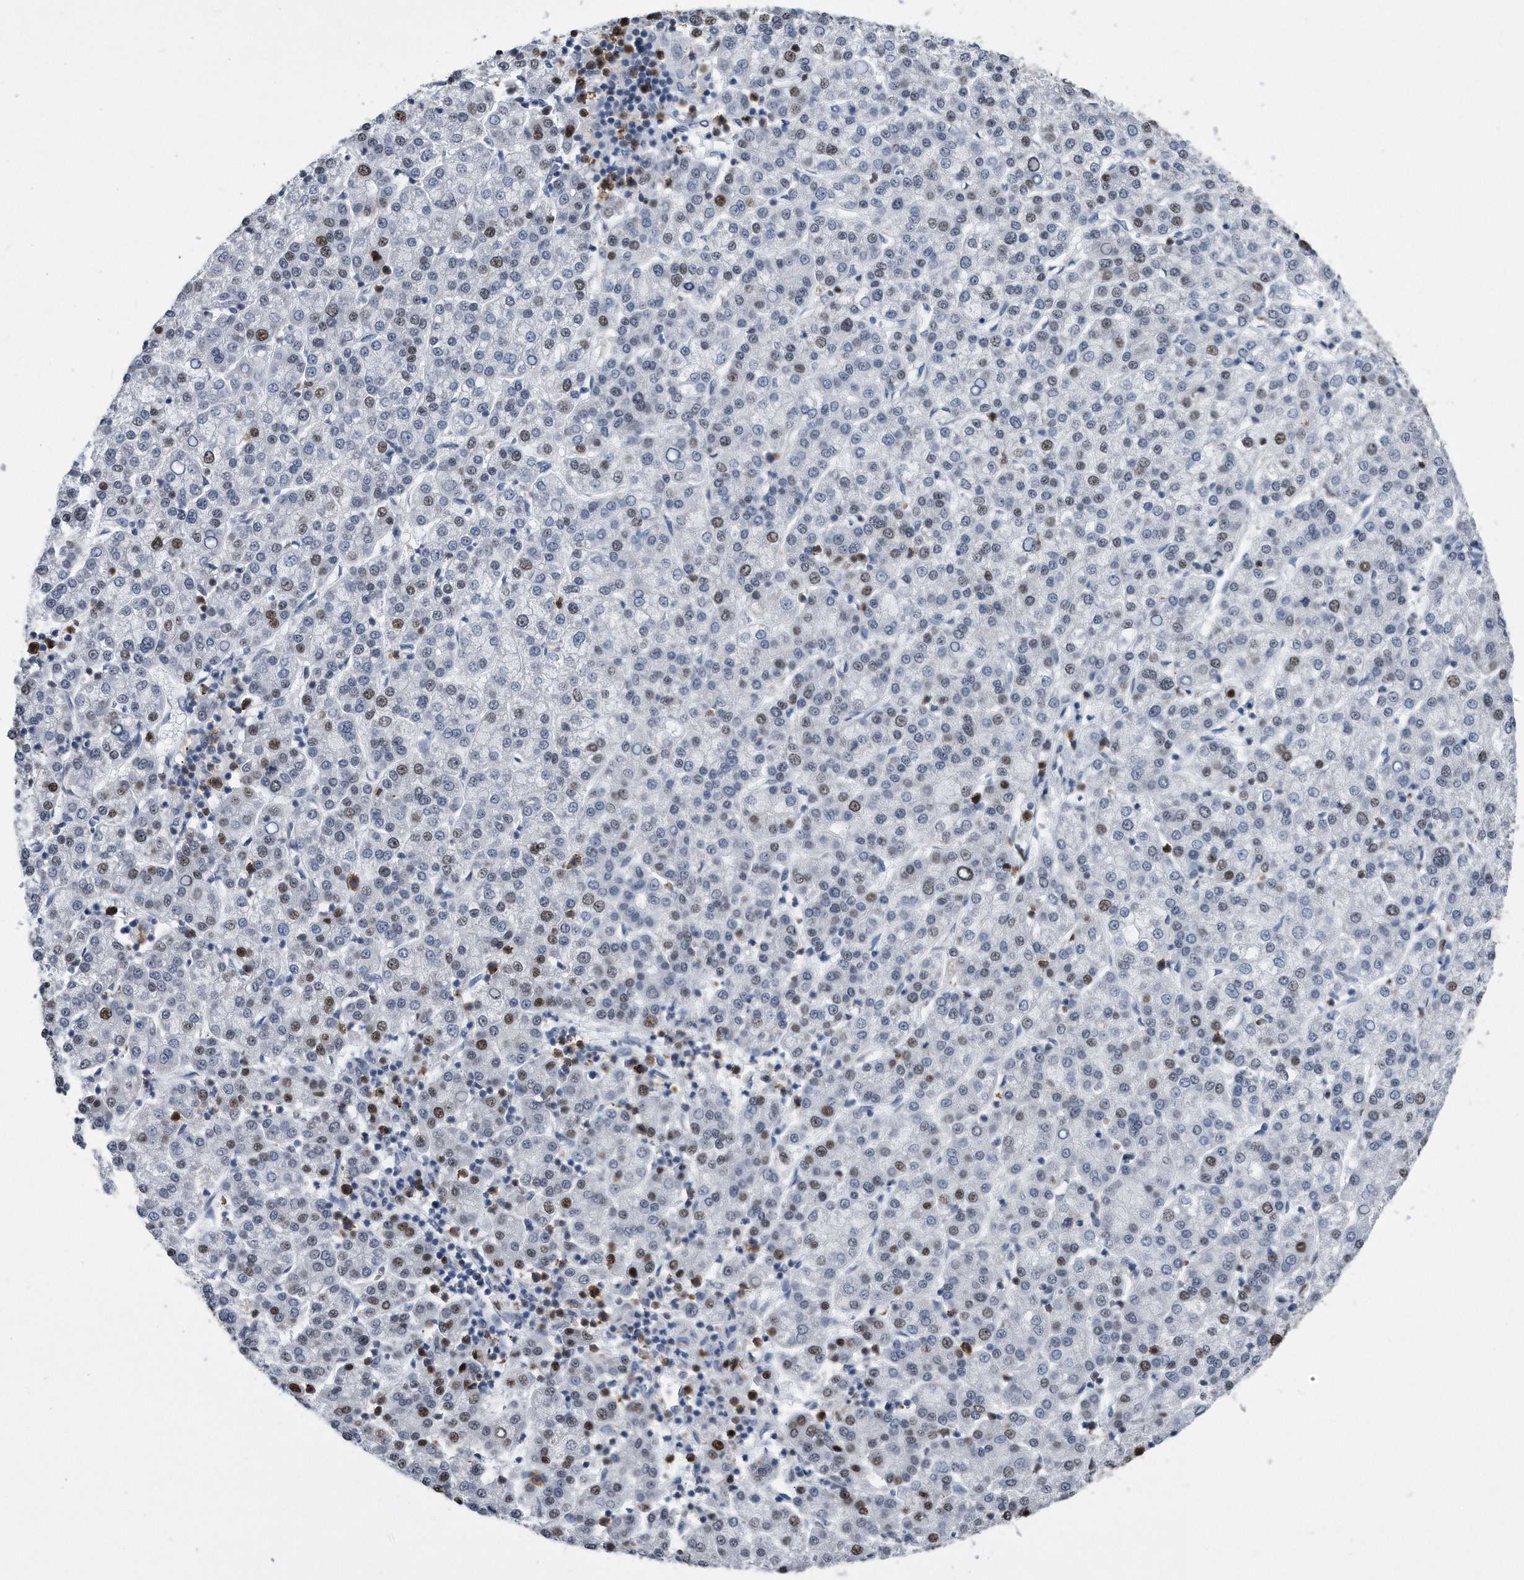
{"staining": {"intensity": "moderate", "quantity": "<25%", "location": "nuclear"}, "tissue": "liver cancer", "cell_type": "Tumor cells", "image_type": "cancer", "snomed": [{"axis": "morphology", "description": "Carcinoma, Hepatocellular, NOS"}, {"axis": "topography", "description": "Liver"}], "caption": "Liver cancer (hepatocellular carcinoma) stained with a brown dye demonstrates moderate nuclear positive positivity in about <25% of tumor cells.", "gene": "PCNA", "patient": {"sex": "female", "age": 58}}